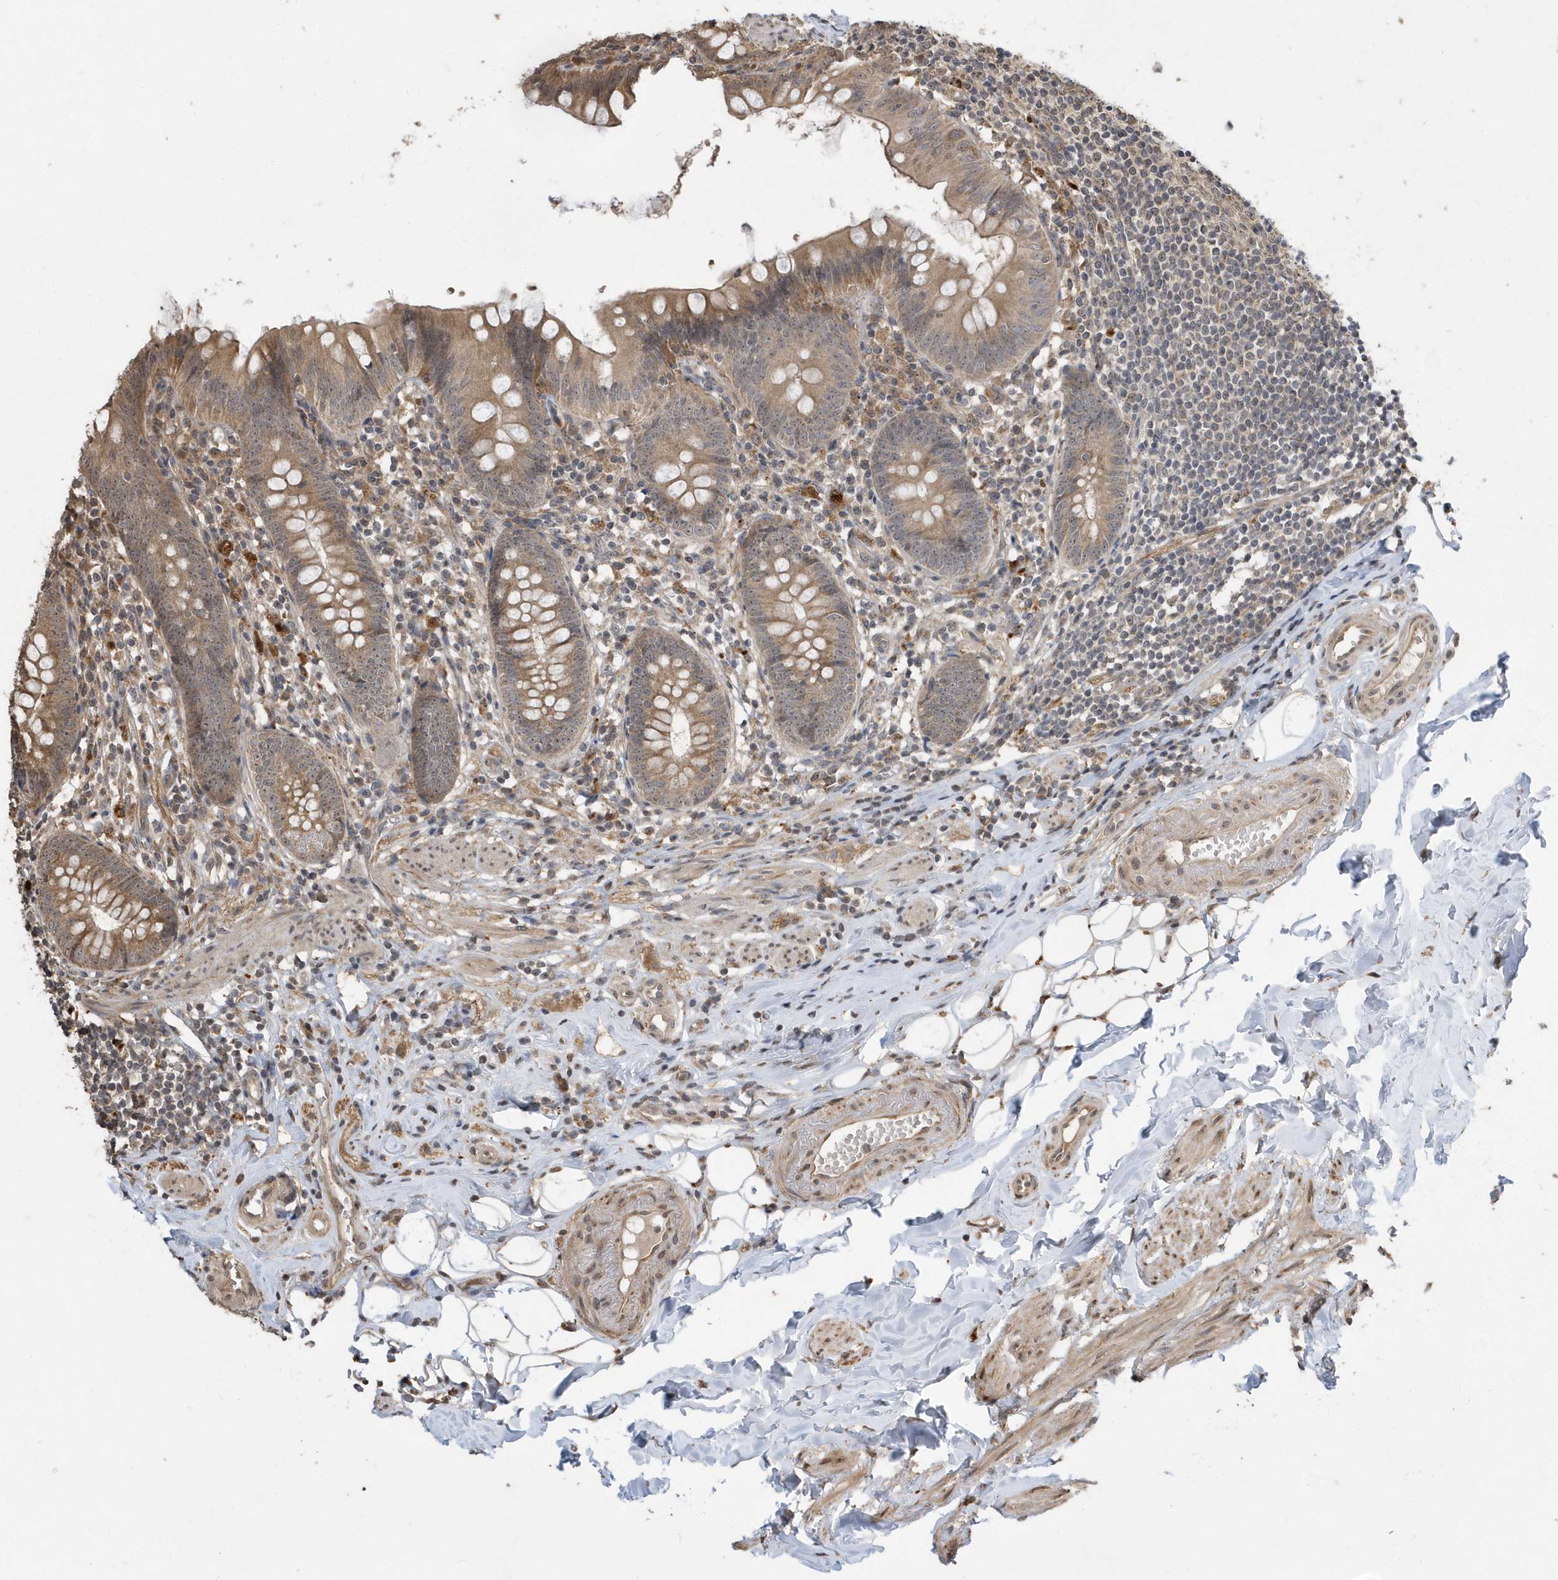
{"staining": {"intensity": "moderate", "quantity": ">75%", "location": "cytoplasmic/membranous"}, "tissue": "appendix", "cell_type": "Glandular cells", "image_type": "normal", "snomed": [{"axis": "morphology", "description": "Normal tissue, NOS"}, {"axis": "topography", "description": "Appendix"}], "caption": "Immunohistochemistry of benign human appendix demonstrates medium levels of moderate cytoplasmic/membranous staining in about >75% of glandular cells.", "gene": "WASHC5", "patient": {"sex": "female", "age": 62}}